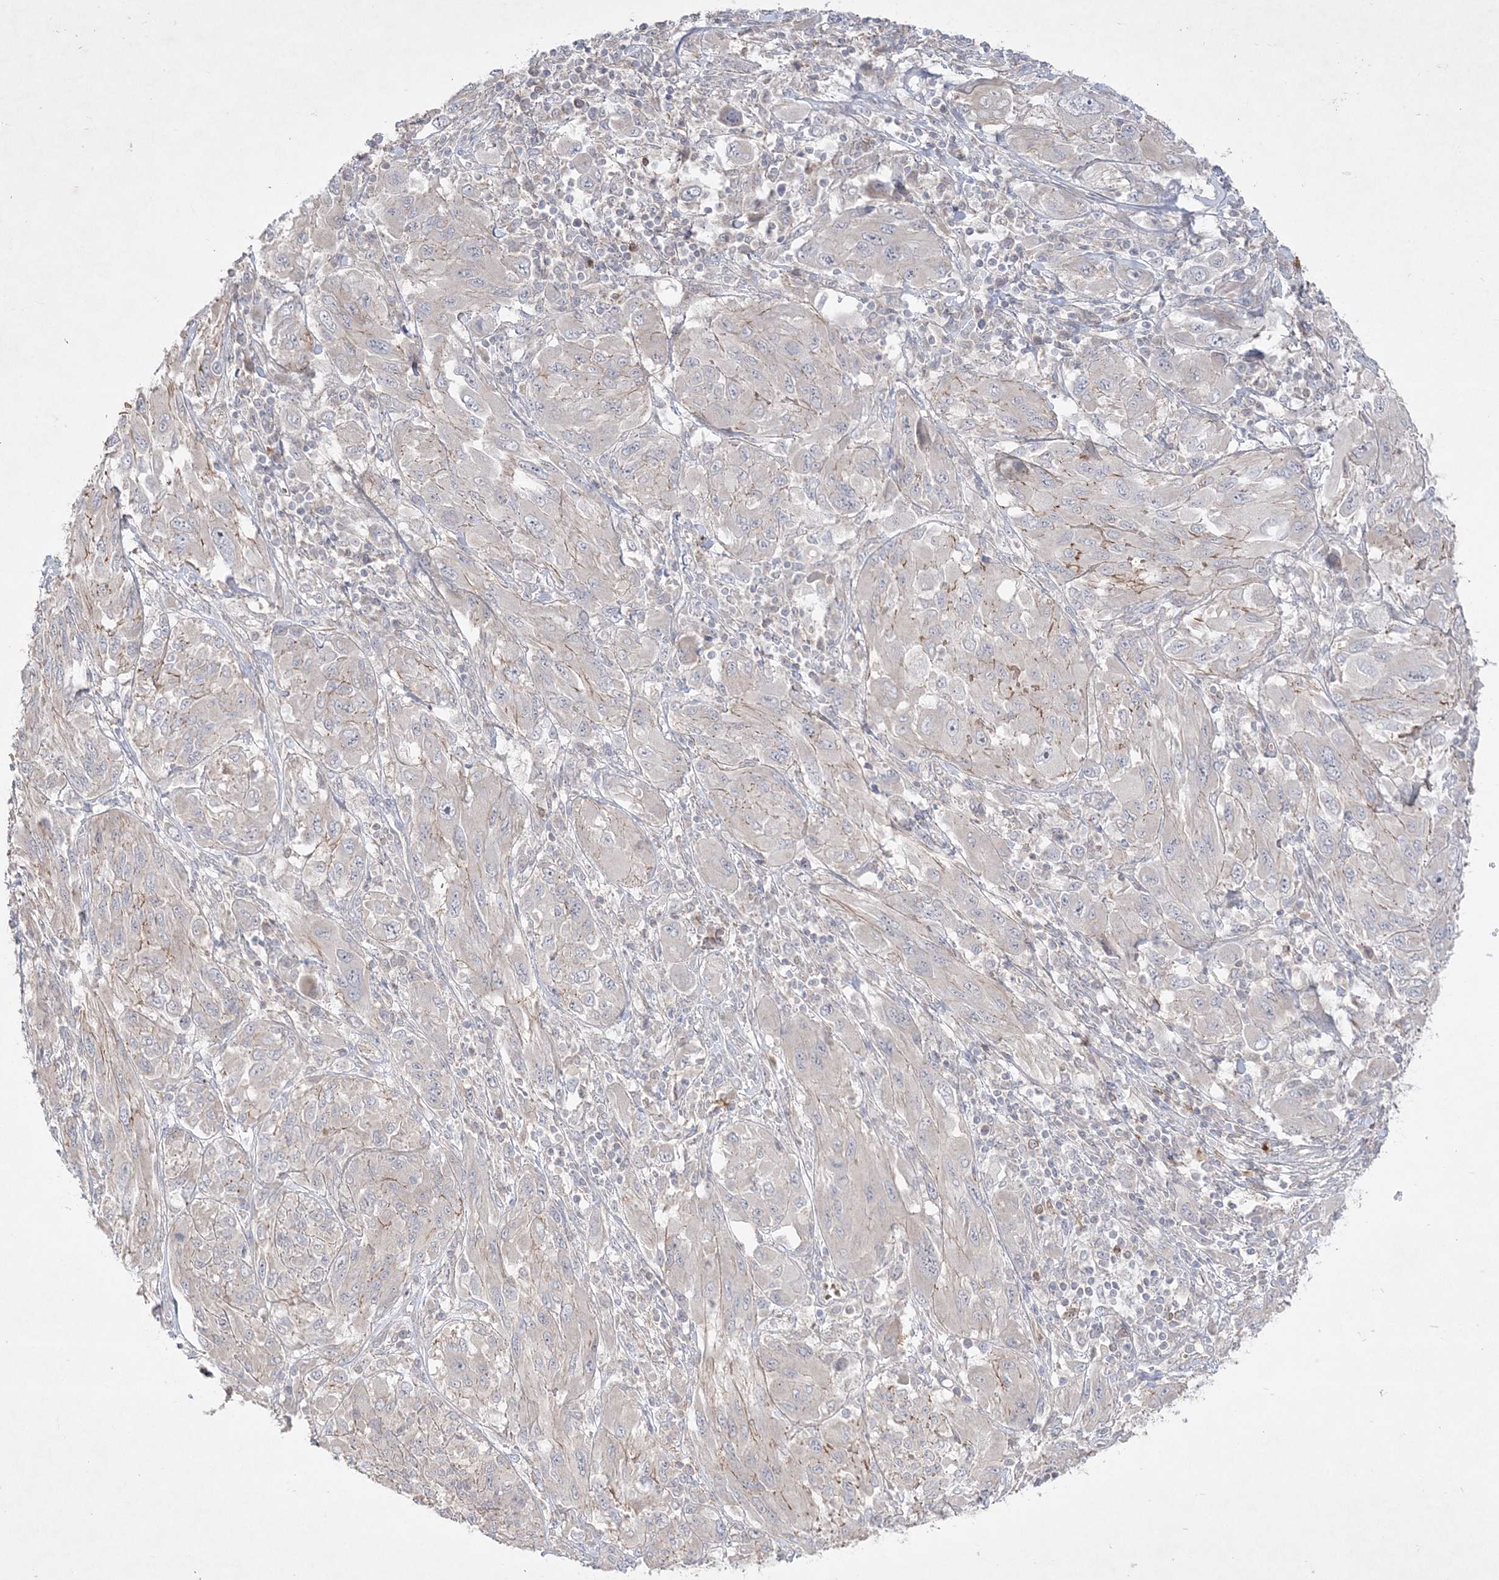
{"staining": {"intensity": "negative", "quantity": "none", "location": "none"}, "tissue": "melanoma", "cell_type": "Tumor cells", "image_type": "cancer", "snomed": [{"axis": "morphology", "description": "Malignant melanoma, NOS"}, {"axis": "topography", "description": "Skin"}], "caption": "This is a photomicrograph of immunohistochemistry (IHC) staining of malignant melanoma, which shows no positivity in tumor cells. The staining was performed using DAB to visualize the protein expression in brown, while the nuclei were stained in blue with hematoxylin (Magnification: 20x).", "gene": "CLNK", "patient": {"sex": "female", "age": 91}}